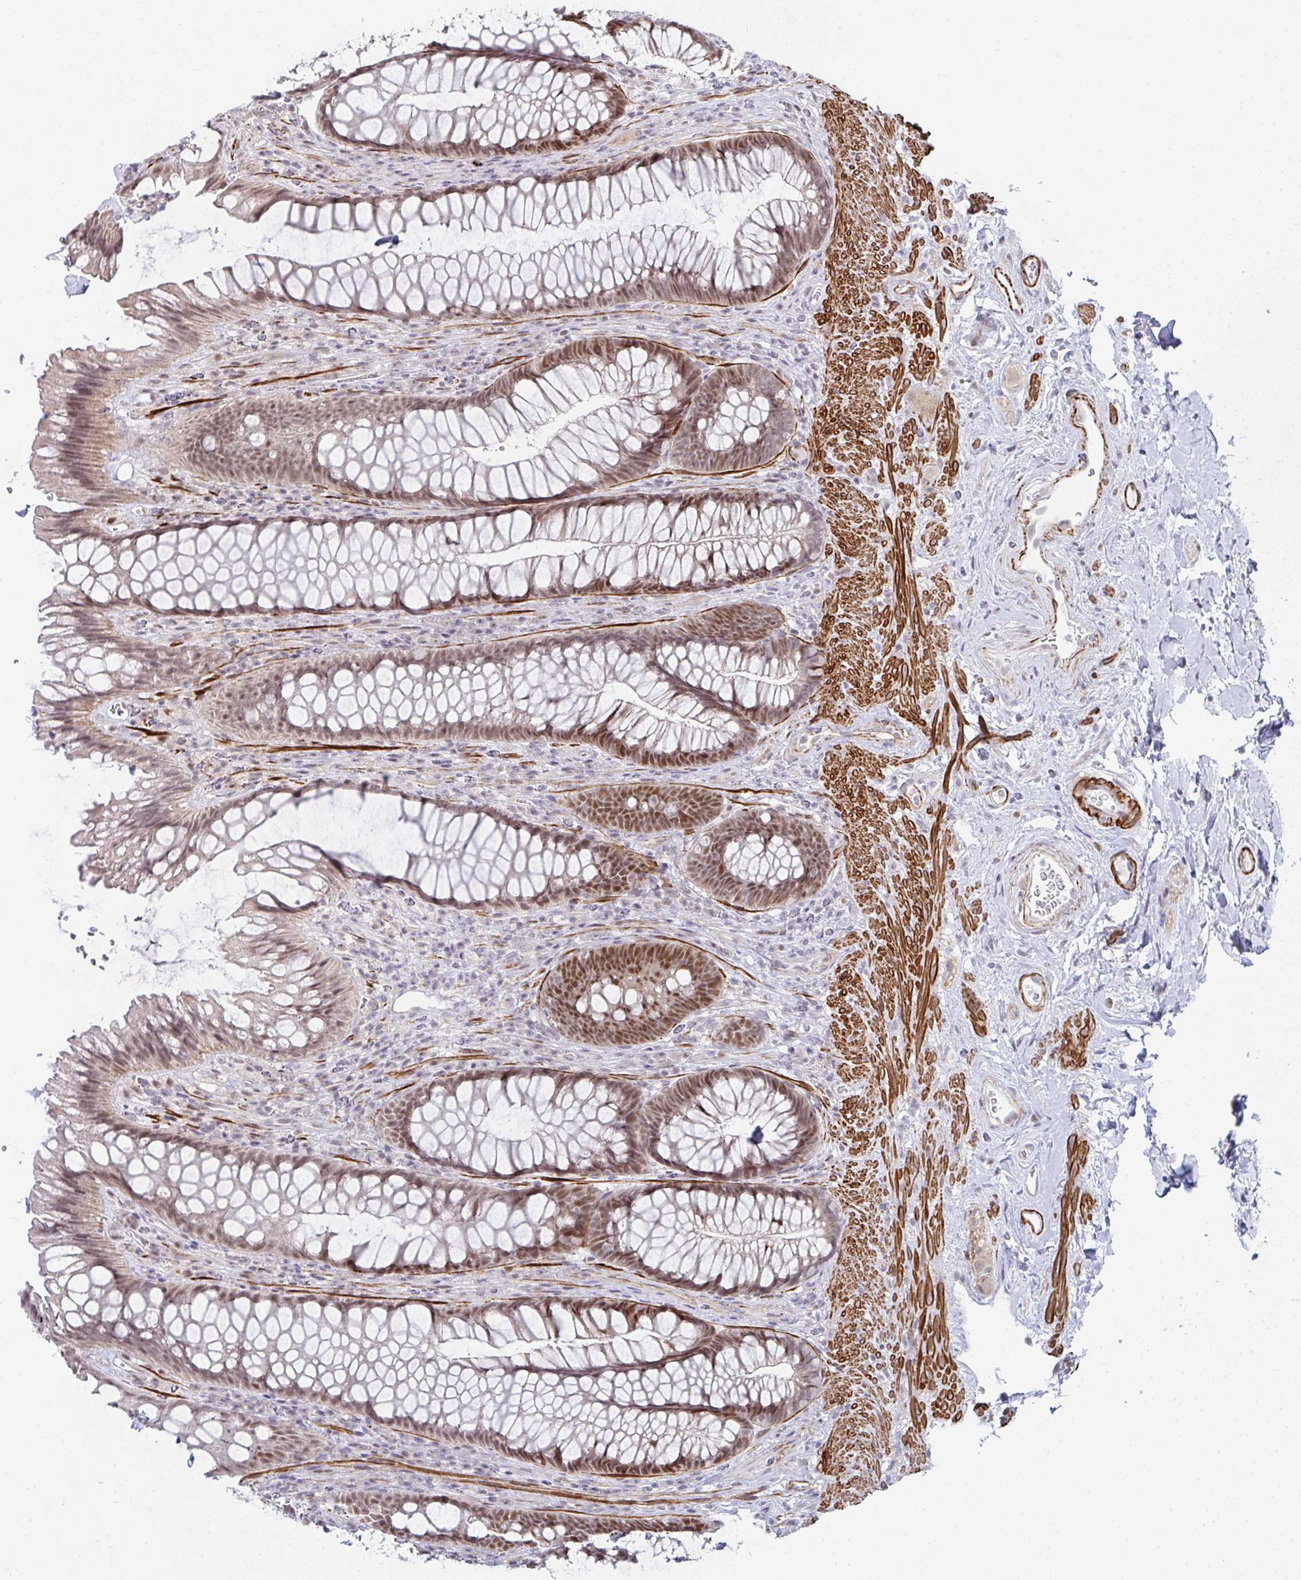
{"staining": {"intensity": "moderate", "quantity": "25%-75%", "location": "nuclear"}, "tissue": "rectum", "cell_type": "Glandular cells", "image_type": "normal", "snomed": [{"axis": "morphology", "description": "Normal tissue, NOS"}, {"axis": "topography", "description": "Rectum"}], "caption": "Glandular cells demonstrate moderate nuclear positivity in about 25%-75% of cells in normal rectum. The protein is stained brown, and the nuclei are stained in blue (DAB (3,3'-diaminobenzidine) IHC with brightfield microscopy, high magnification).", "gene": "GINS2", "patient": {"sex": "male", "age": 53}}